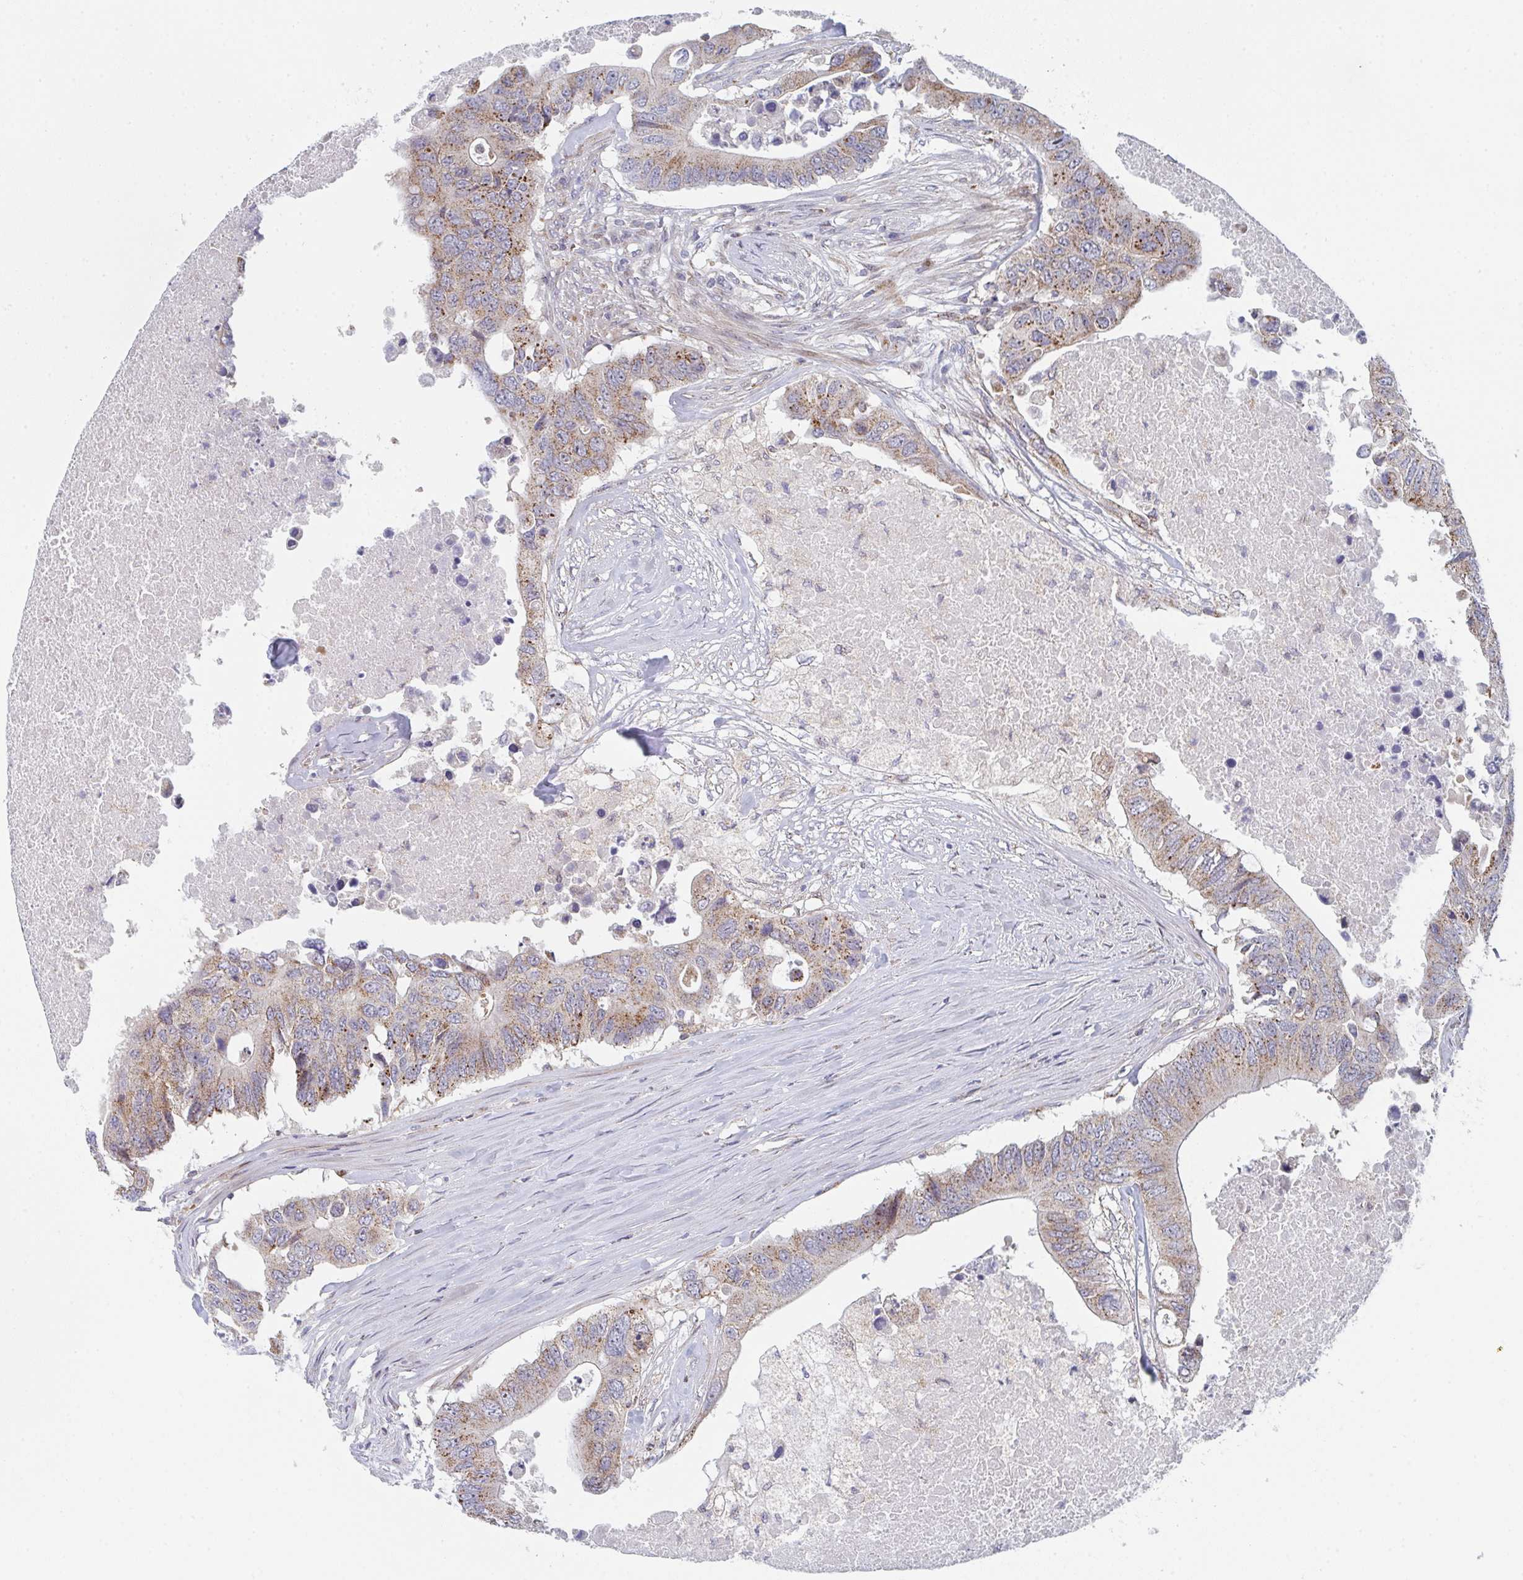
{"staining": {"intensity": "moderate", "quantity": ">75%", "location": "cytoplasmic/membranous"}, "tissue": "colorectal cancer", "cell_type": "Tumor cells", "image_type": "cancer", "snomed": [{"axis": "morphology", "description": "Adenocarcinoma, NOS"}, {"axis": "topography", "description": "Colon"}], "caption": "Human colorectal cancer (adenocarcinoma) stained with a brown dye demonstrates moderate cytoplasmic/membranous positive positivity in approximately >75% of tumor cells.", "gene": "ZNF644", "patient": {"sex": "male", "age": 71}}